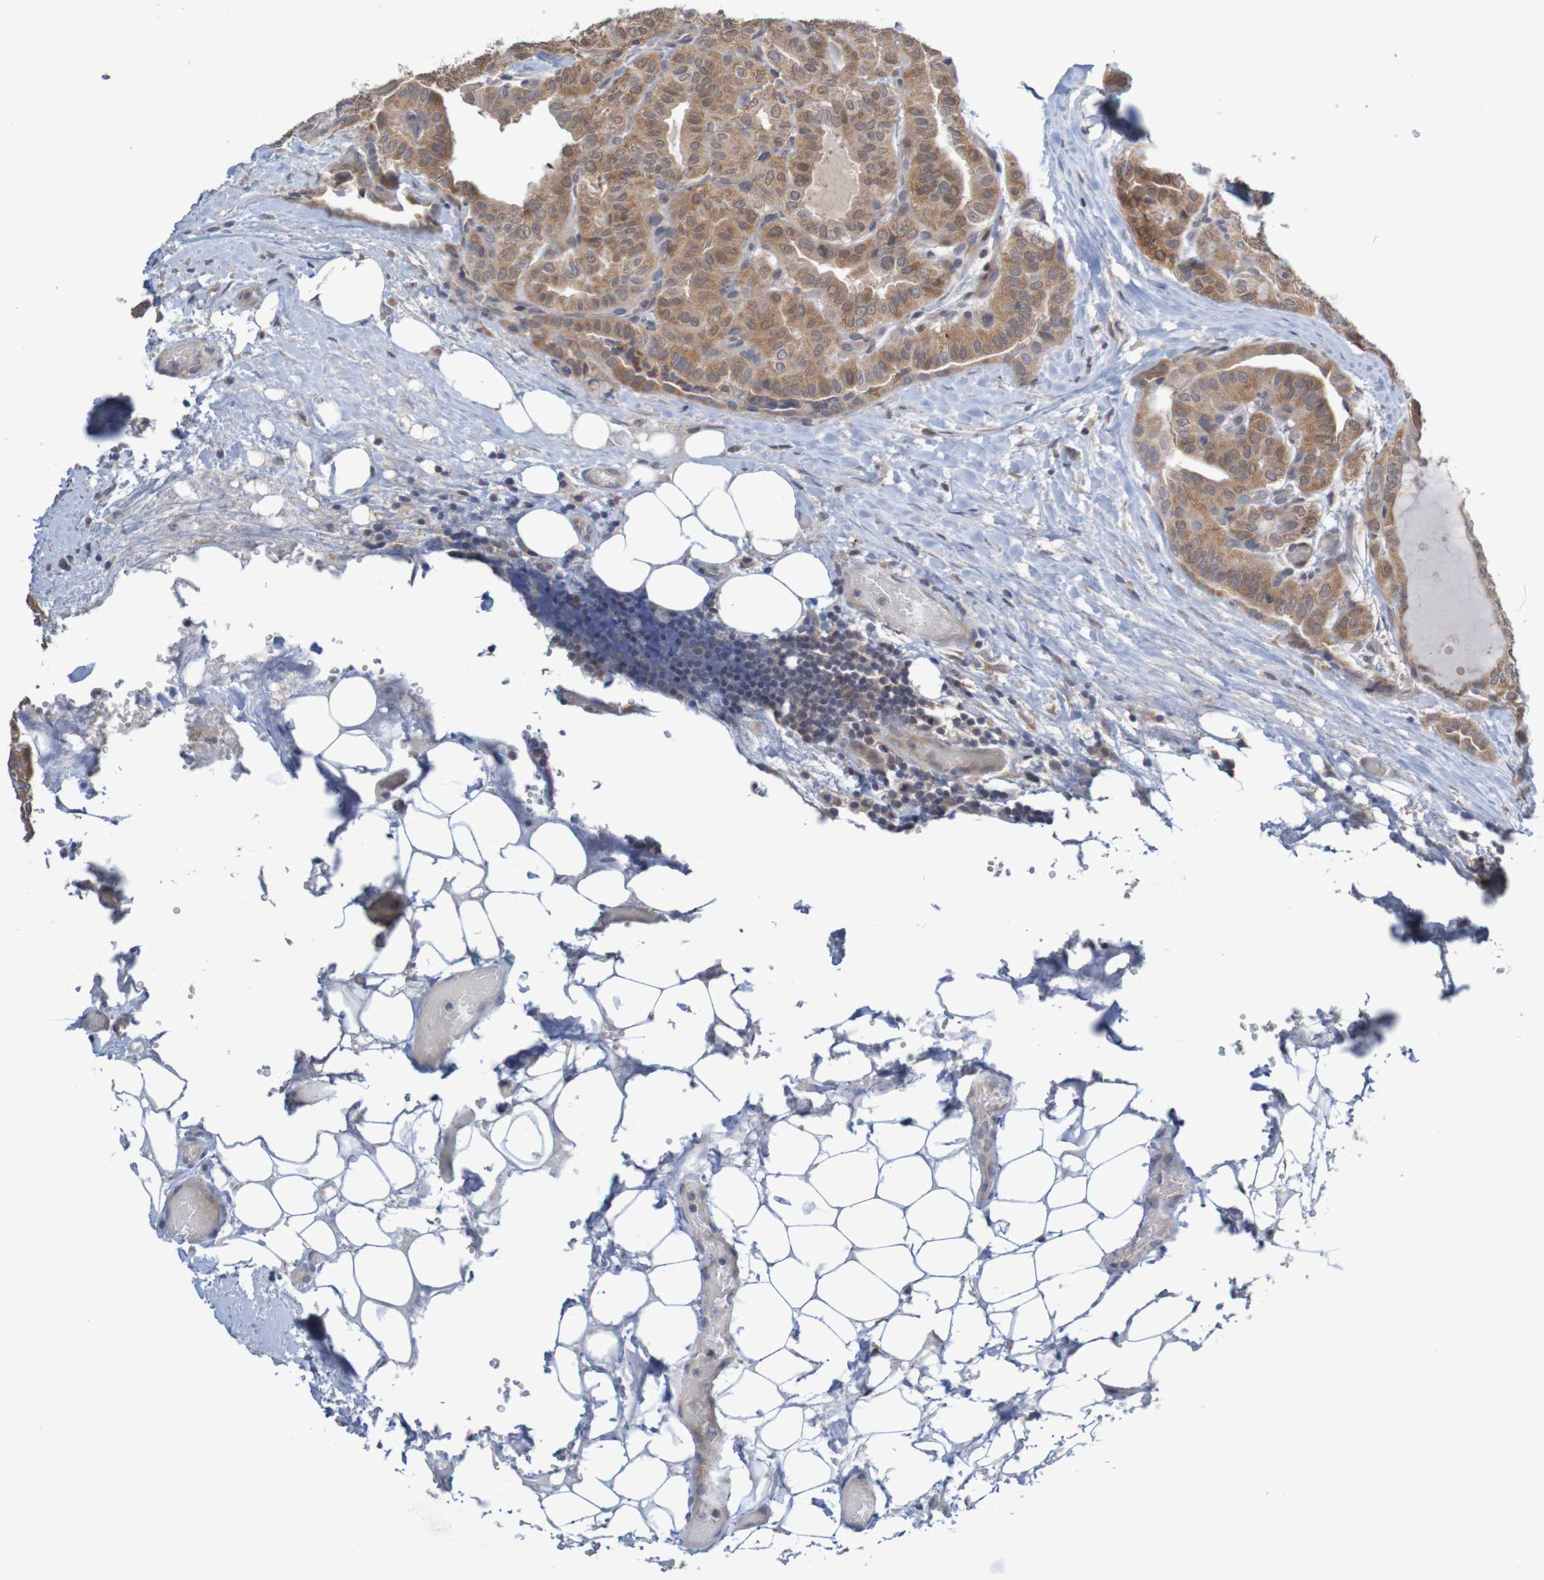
{"staining": {"intensity": "moderate", "quantity": ">75%", "location": "cytoplasmic/membranous"}, "tissue": "thyroid cancer", "cell_type": "Tumor cells", "image_type": "cancer", "snomed": [{"axis": "morphology", "description": "Papillary adenocarcinoma, NOS"}, {"axis": "topography", "description": "Thyroid gland"}], "caption": "Thyroid cancer (papillary adenocarcinoma) tissue exhibits moderate cytoplasmic/membranous expression in approximately >75% of tumor cells", "gene": "ANKK1", "patient": {"sex": "male", "age": 77}}